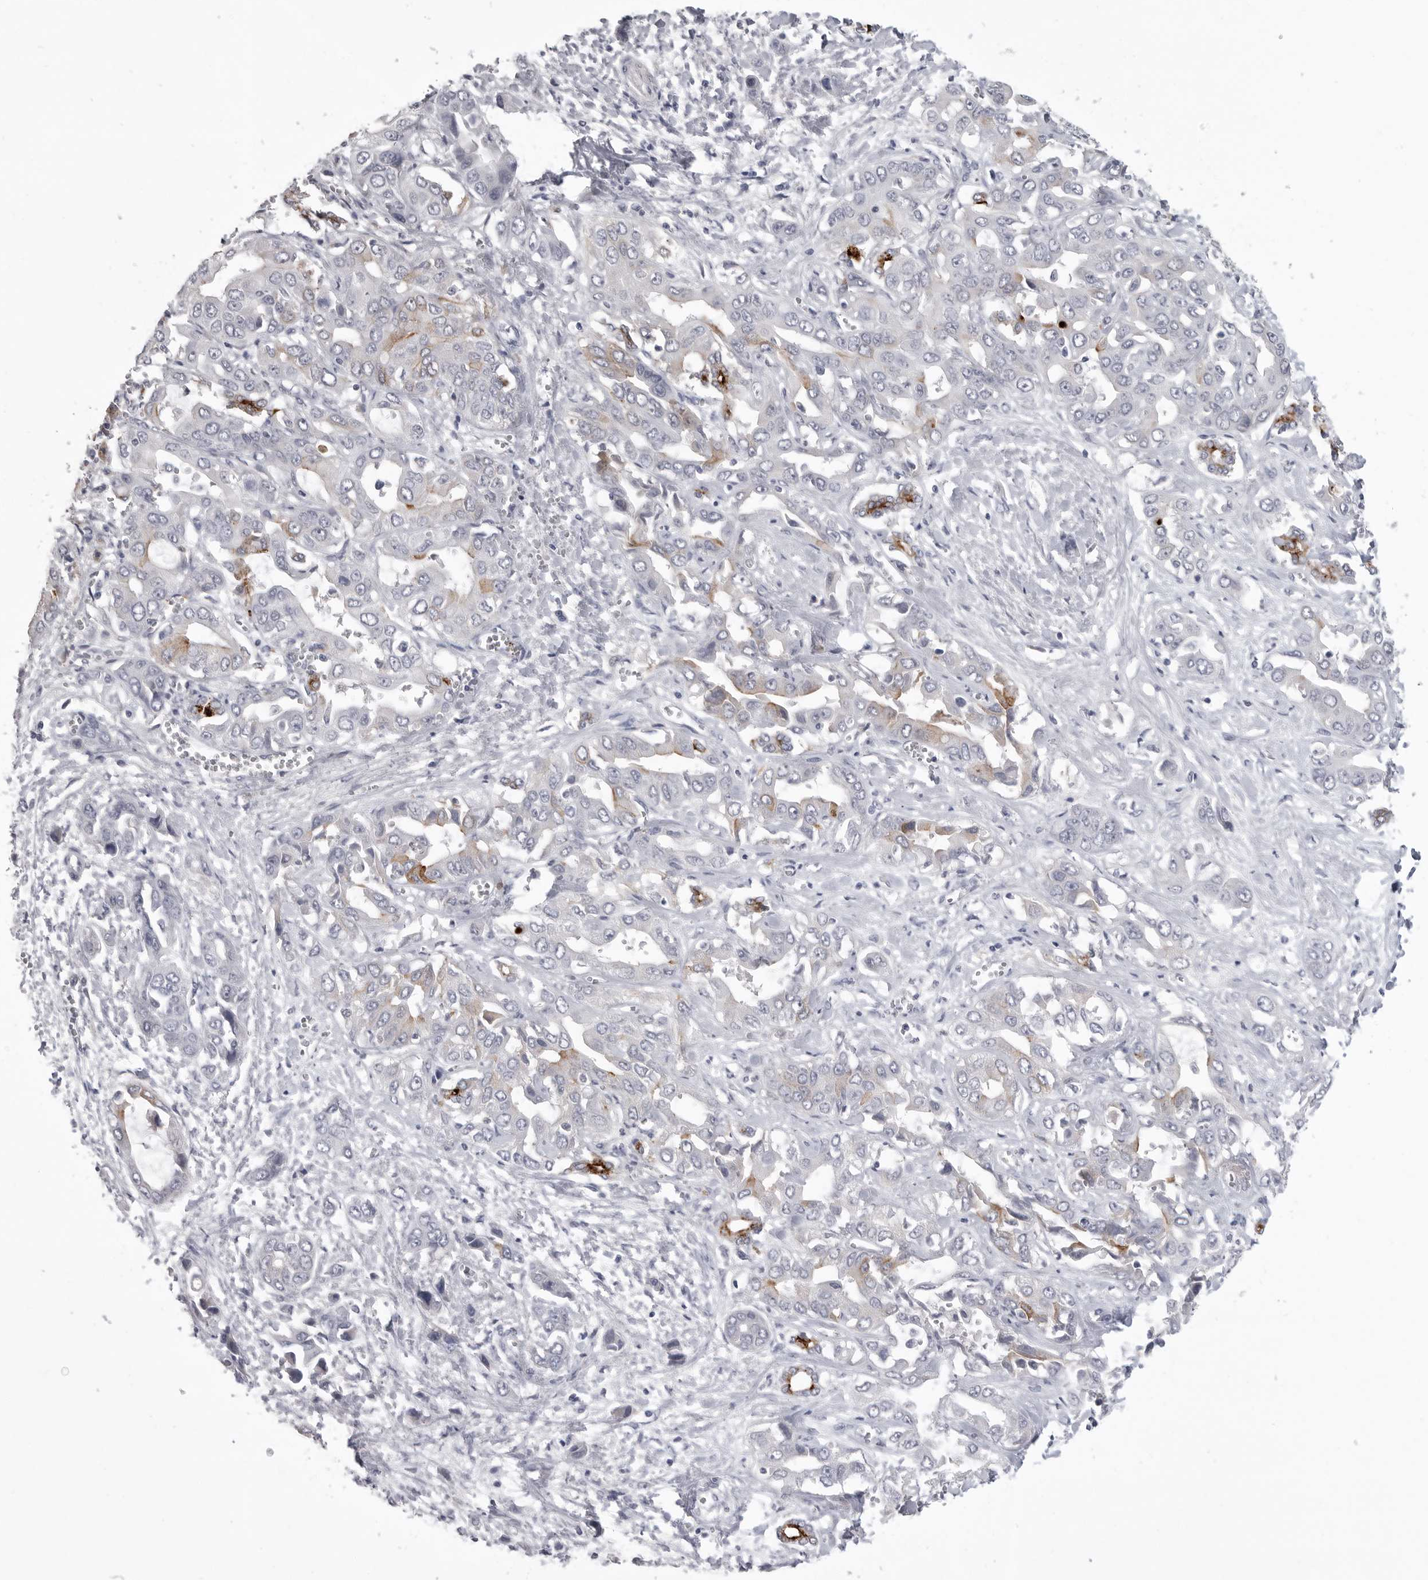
{"staining": {"intensity": "moderate", "quantity": "<25%", "location": "cytoplasmic/membranous"}, "tissue": "liver cancer", "cell_type": "Tumor cells", "image_type": "cancer", "snomed": [{"axis": "morphology", "description": "Cholangiocarcinoma"}, {"axis": "topography", "description": "Liver"}], "caption": "Immunohistochemical staining of cholangiocarcinoma (liver) reveals moderate cytoplasmic/membranous protein positivity in approximately <25% of tumor cells.", "gene": "SERPING1", "patient": {"sex": "female", "age": 52}}